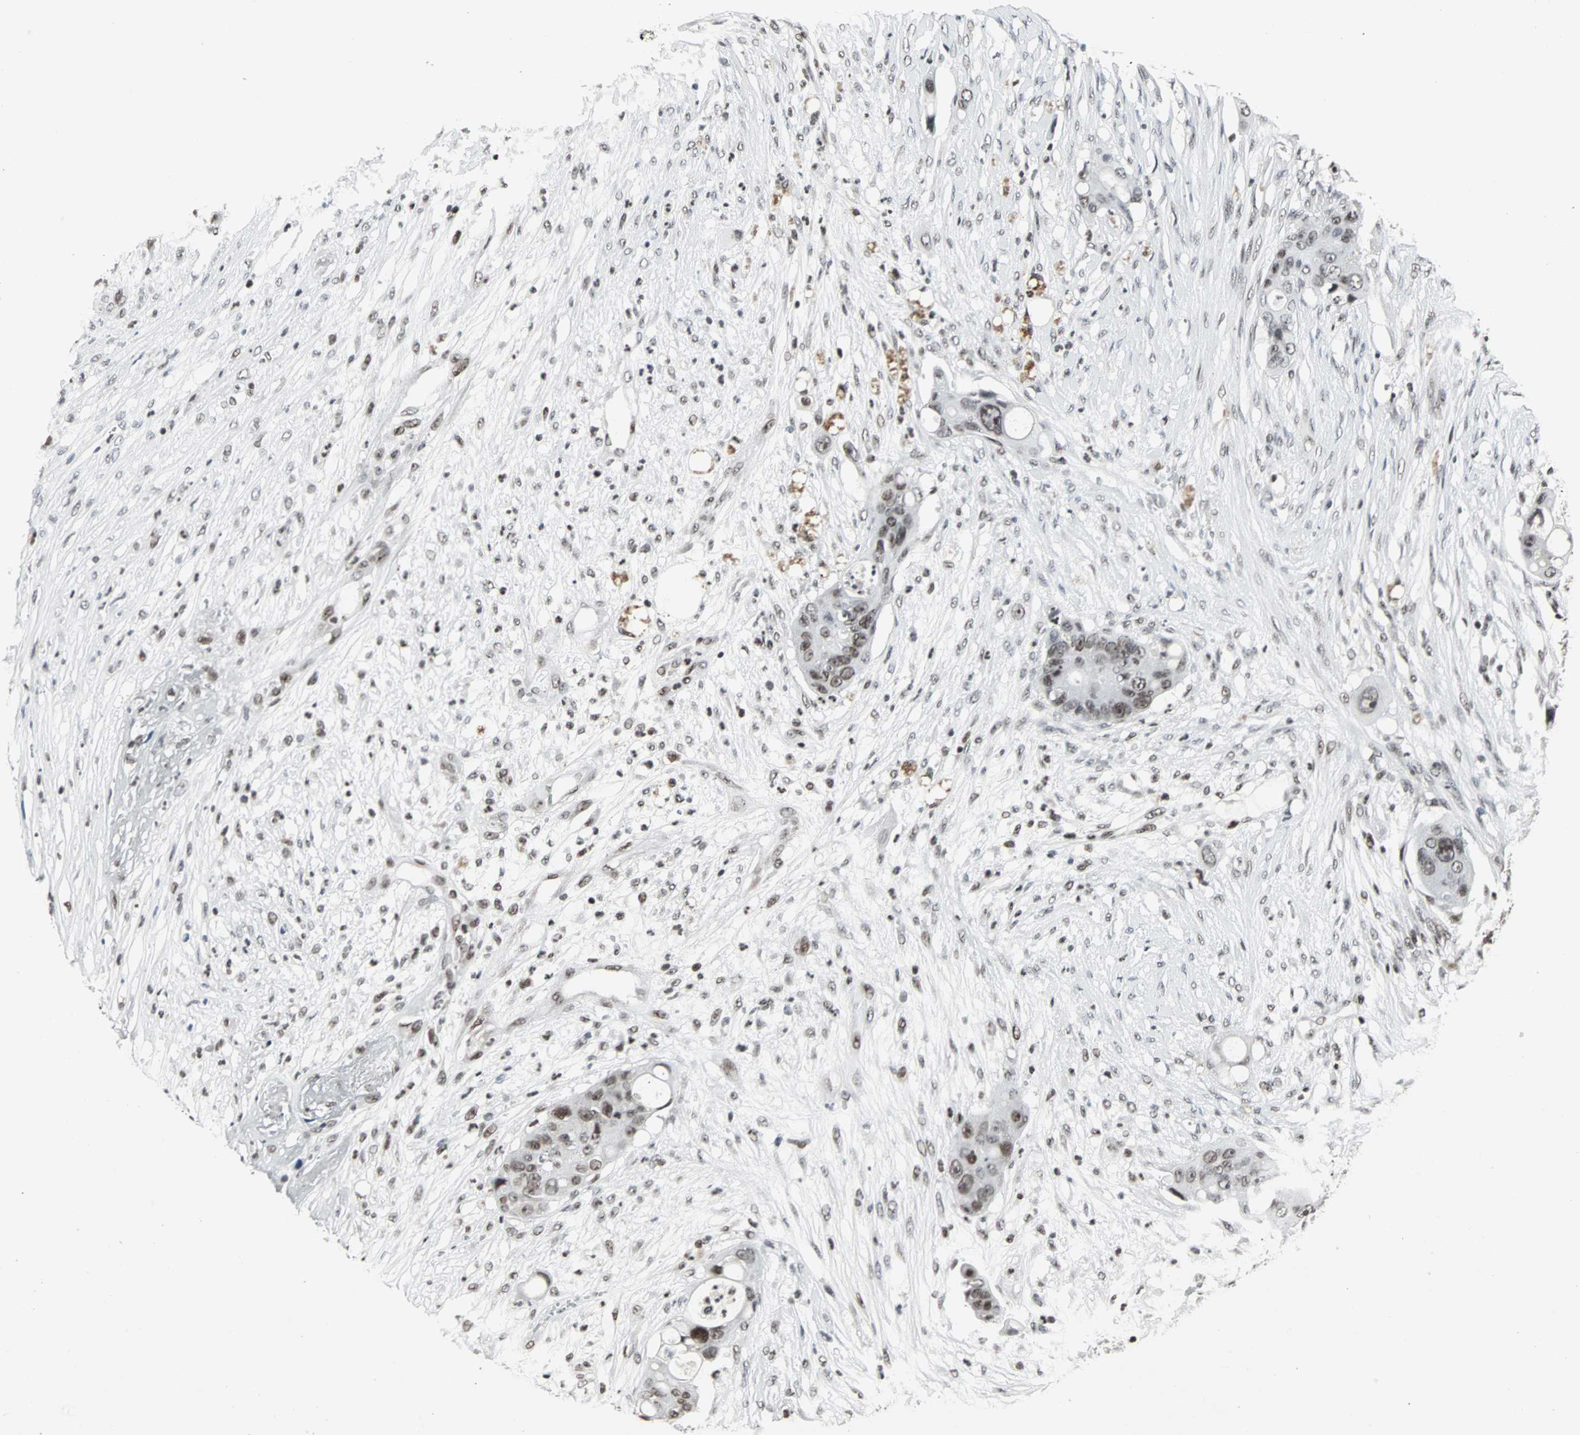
{"staining": {"intensity": "moderate", "quantity": "25%-75%", "location": "nuclear"}, "tissue": "colorectal cancer", "cell_type": "Tumor cells", "image_type": "cancer", "snomed": [{"axis": "morphology", "description": "Adenocarcinoma, NOS"}, {"axis": "topography", "description": "Colon"}], "caption": "Immunohistochemistry (DAB) staining of colorectal cancer (adenocarcinoma) reveals moderate nuclear protein positivity in about 25%-75% of tumor cells.", "gene": "PNKP", "patient": {"sex": "female", "age": 57}}